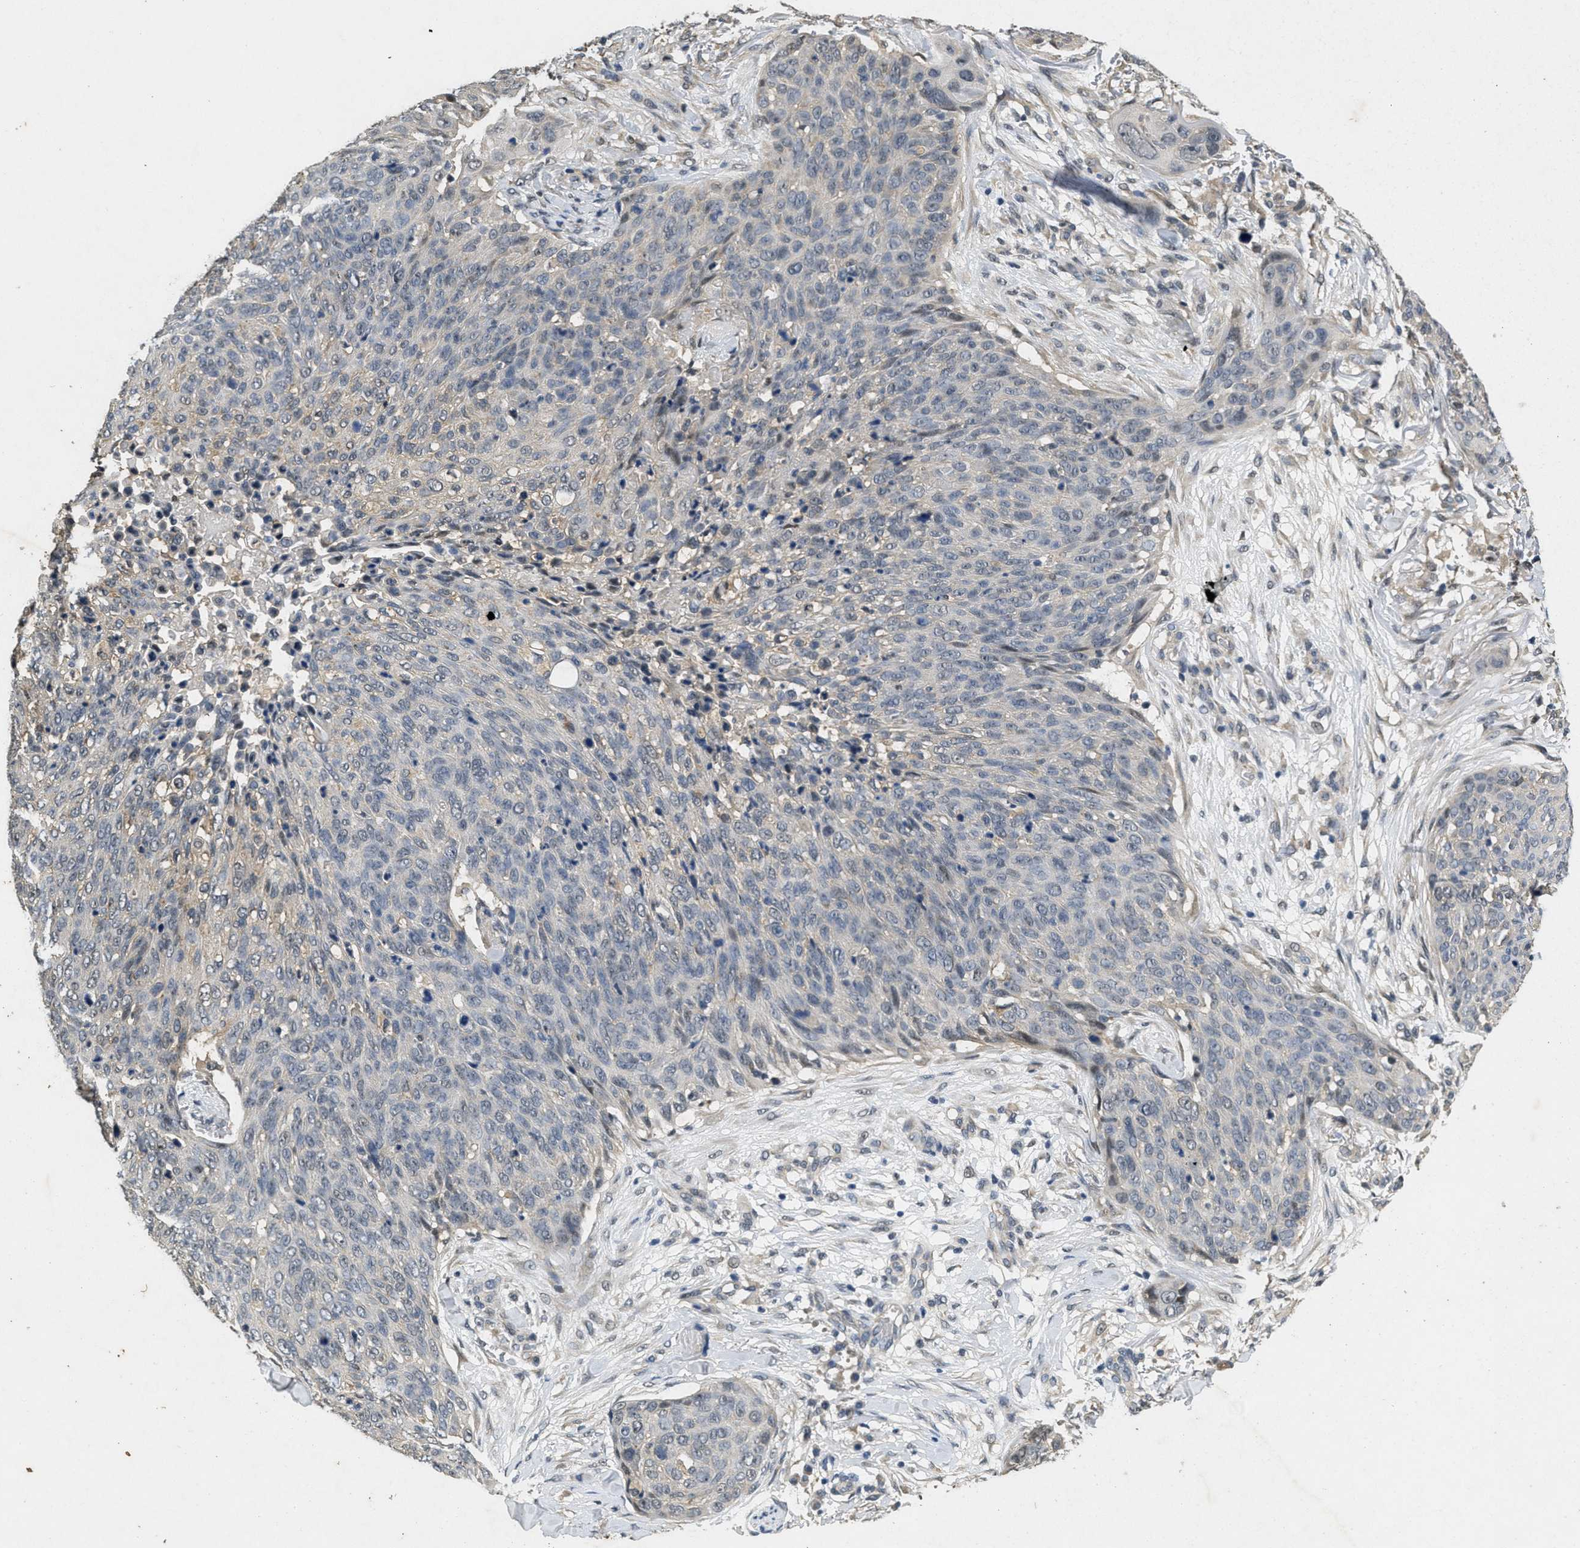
{"staining": {"intensity": "negative", "quantity": "none", "location": "none"}, "tissue": "skin cancer", "cell_type": "Tumor cells", "image_type": "cancer", "snomed": [{"axis": "morphology", "description": "Squamous cell carcinoma in situ, NOS"}, {"axis": "morphology", "description": "Squamous cell carcinoma, NOS"}, {"axis": "topography", "description": "Skin"}], "caption": "A micrograph of human skin squamous cell carcinoma is negative for staining in tumor cells.", "gene": "PAPOLG", "patient": {"sex": "male", "age": 93}}